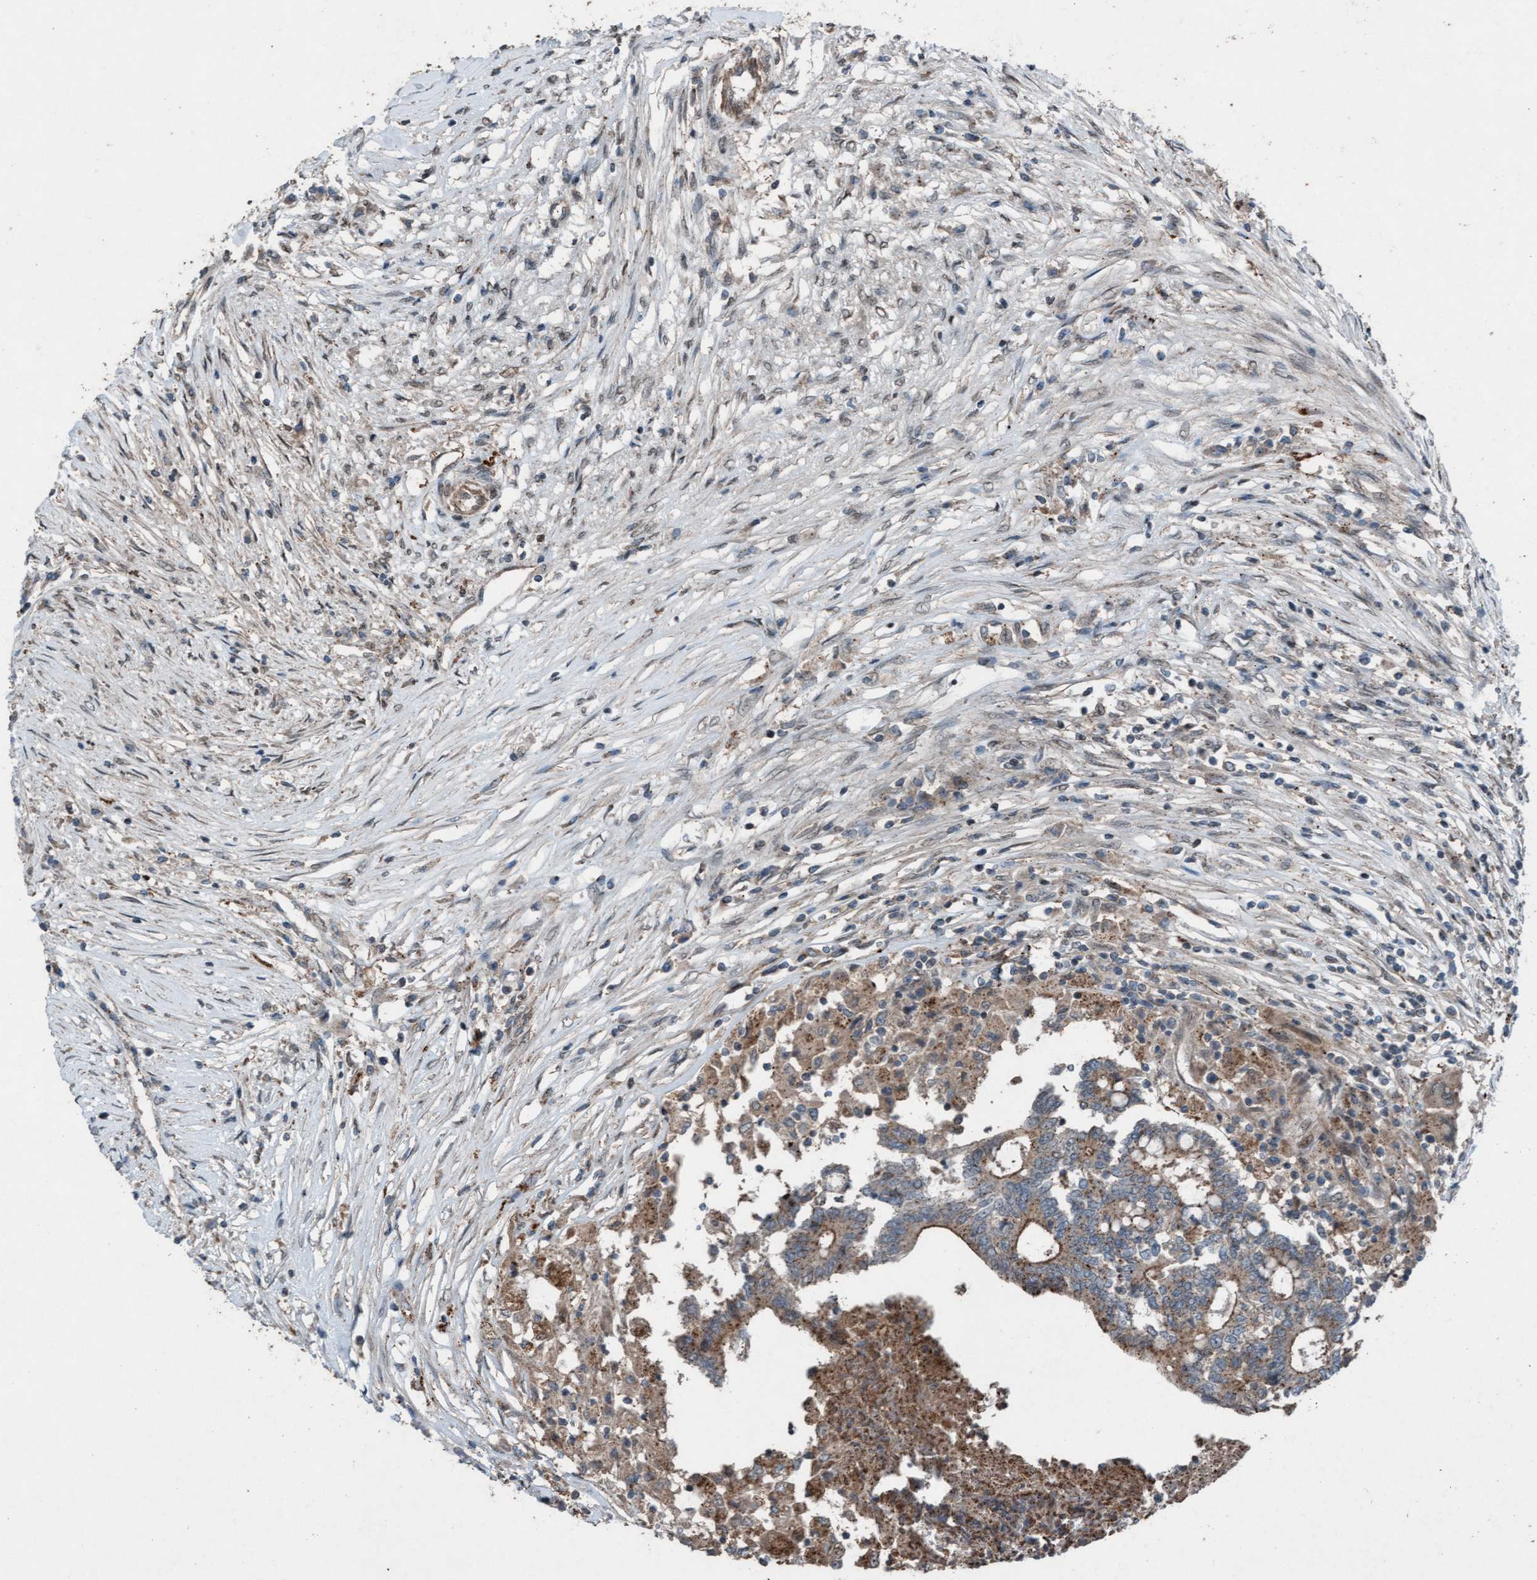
{"staining": {"intensity": "moderate", "quantity": ">75%", "location": "cytoplasmic/membranous"}, "tissue": "colorectal cancer", "cell_type": "Tumor cells", "image_type": "cancer", "snomed": [{"axis": "morphology", "description": "Adenocarcinoma, NOS"}, {"axis": "topography", "description": "Rectum"}], "caption": "The micrograph demonstrates a brown stain indicating the presence of a protein in the cytoplasmic/membranous of tumor cells in adenocarcinoma (colorectal). Immunohistochemistry (ihc) stains the protein of interest in brown and the nuclei are stained blue.", "gene": "PLXNB2", "patient": {"sex": "male", "age": 63}}